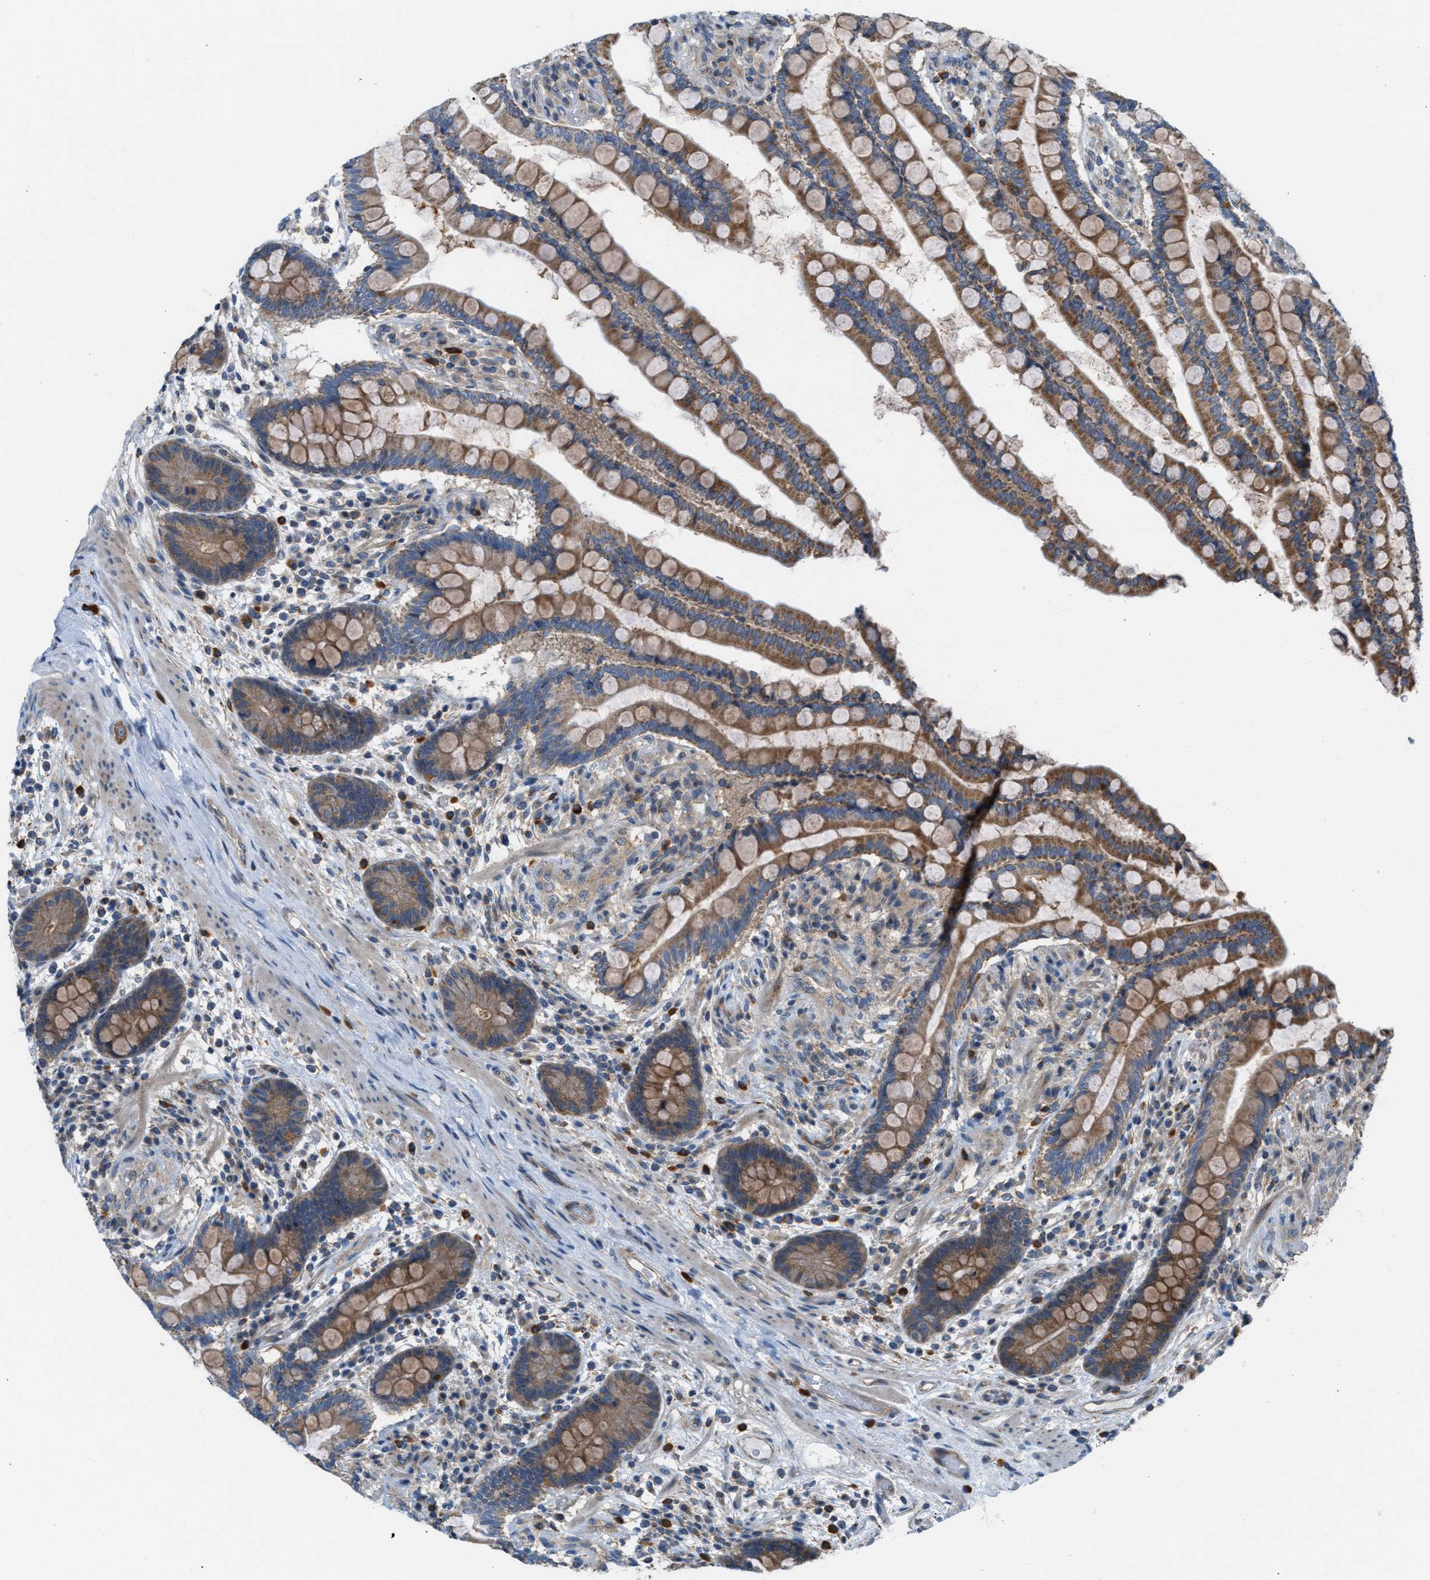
{"staining": {"intensity": "weak", "quantity": ">75%", "location": "cytoplasmic/membranous"}, "tissue": "colon", "cell_type": "Endothelial cells", "image_type": "normal", "snomed": [{"axis": "morphology", "description": "Normal tissue, NOS"}, {"axis": "topography", "description": "Colon"}], "caption": "Colon stained with DAB (3,3'-diaminobenzidine) immunohistochemistry exhibits low levels of weak cytoplasmic/membranous staining in about >75% of endothelial cells.", "gene": "PDCL", "patient": {"sex": "male", "age": 73}}